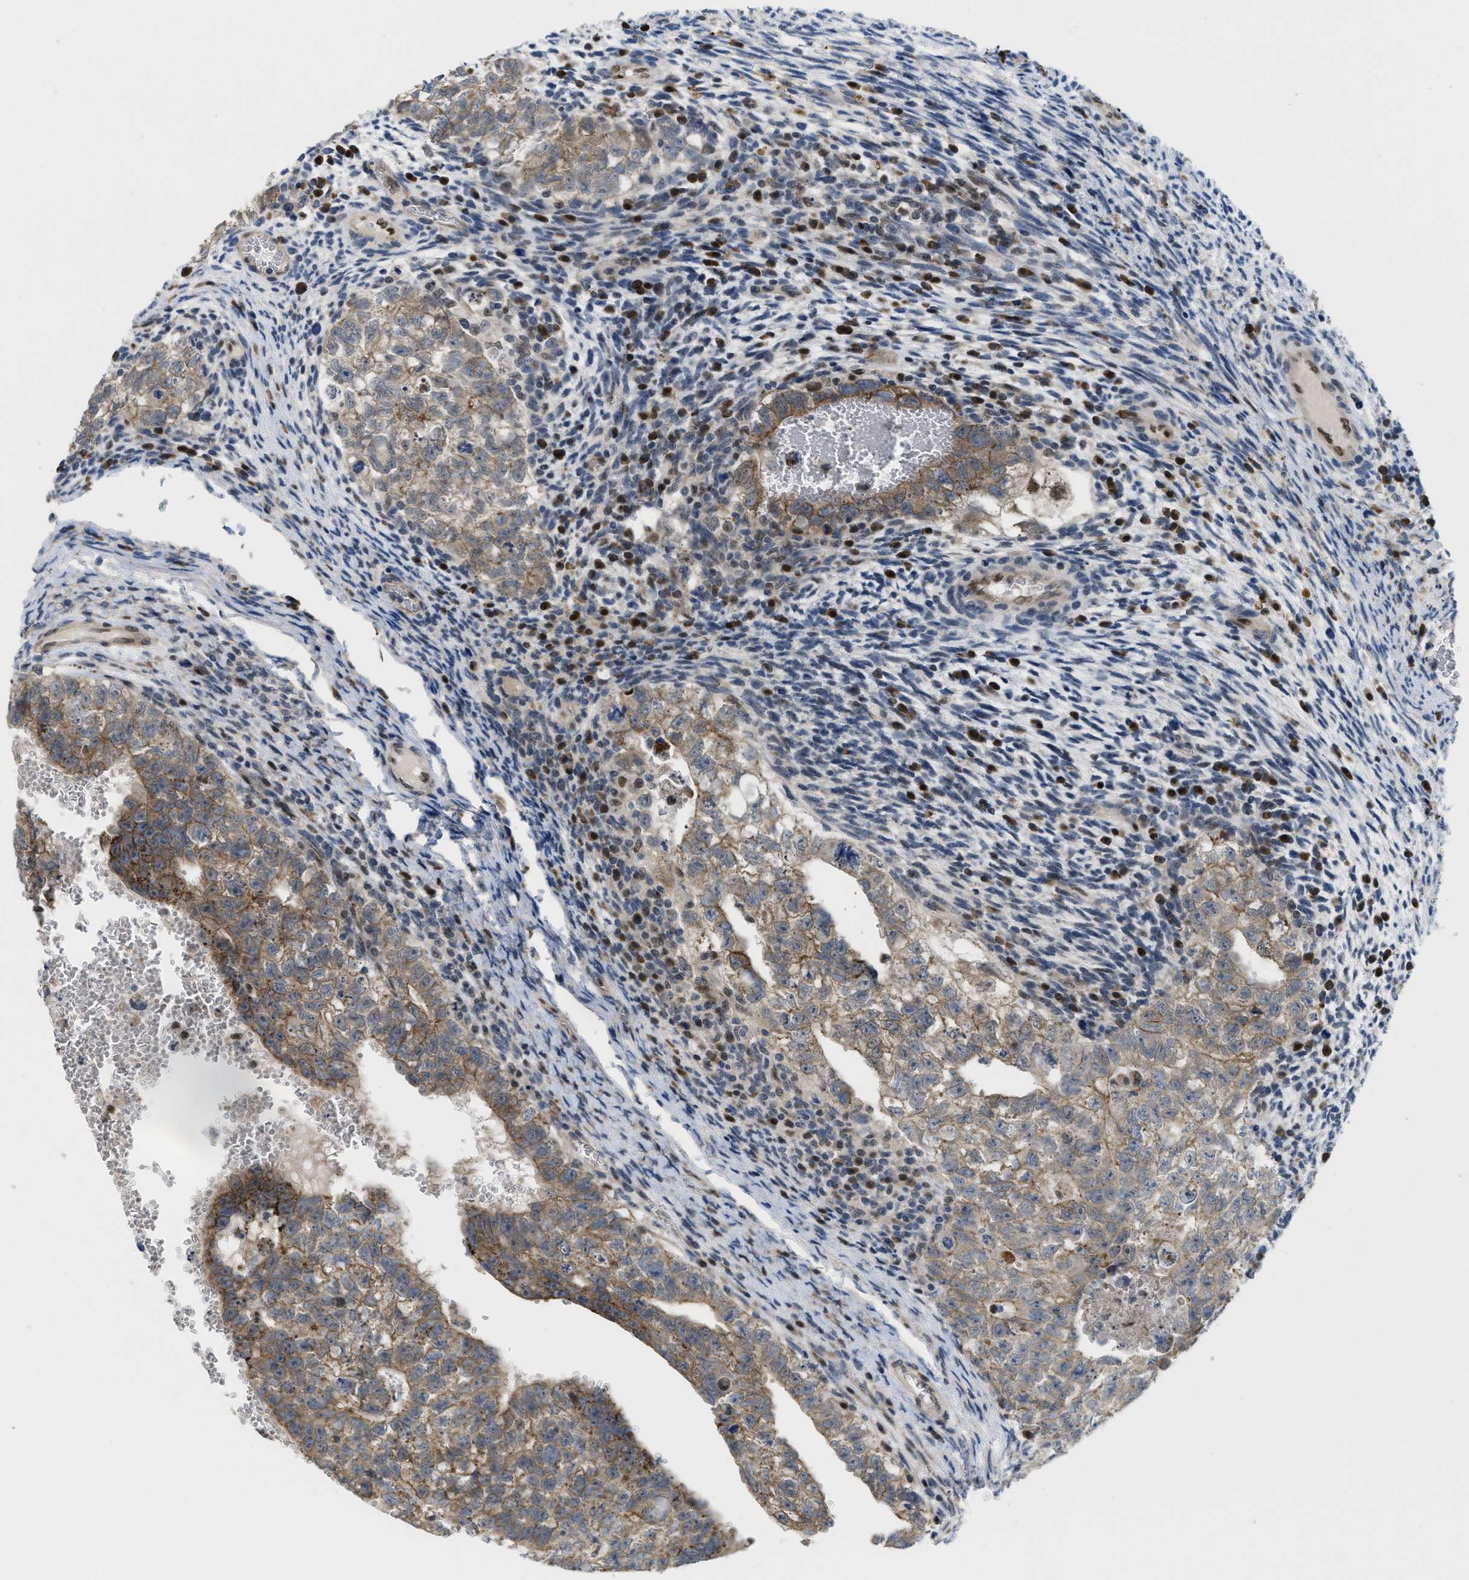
{"staining": {"intensity": "moderate", "quantity": "<25%", "location": "cytoplasmic/membranous"}, "tissue": "testis cancer", "cell_type": "Tumor cells", "image_type": "cancer", "snomed": [{"axis": "morphology", "description": "Seminoma, NOS"}, {"axis": "morphology", "description": "Carcinoma, Embryonal, NOS"}, {"axis": "topography", "description": "Testis"}], "caption": "IHC (DAB) staining of seminoma (testis) reveals moderate cytoplasmic/membranous protein staining in about <25% of tumor cells.", "gene": "CDPF1", "patient": {"sex": "male", "age": 38}}